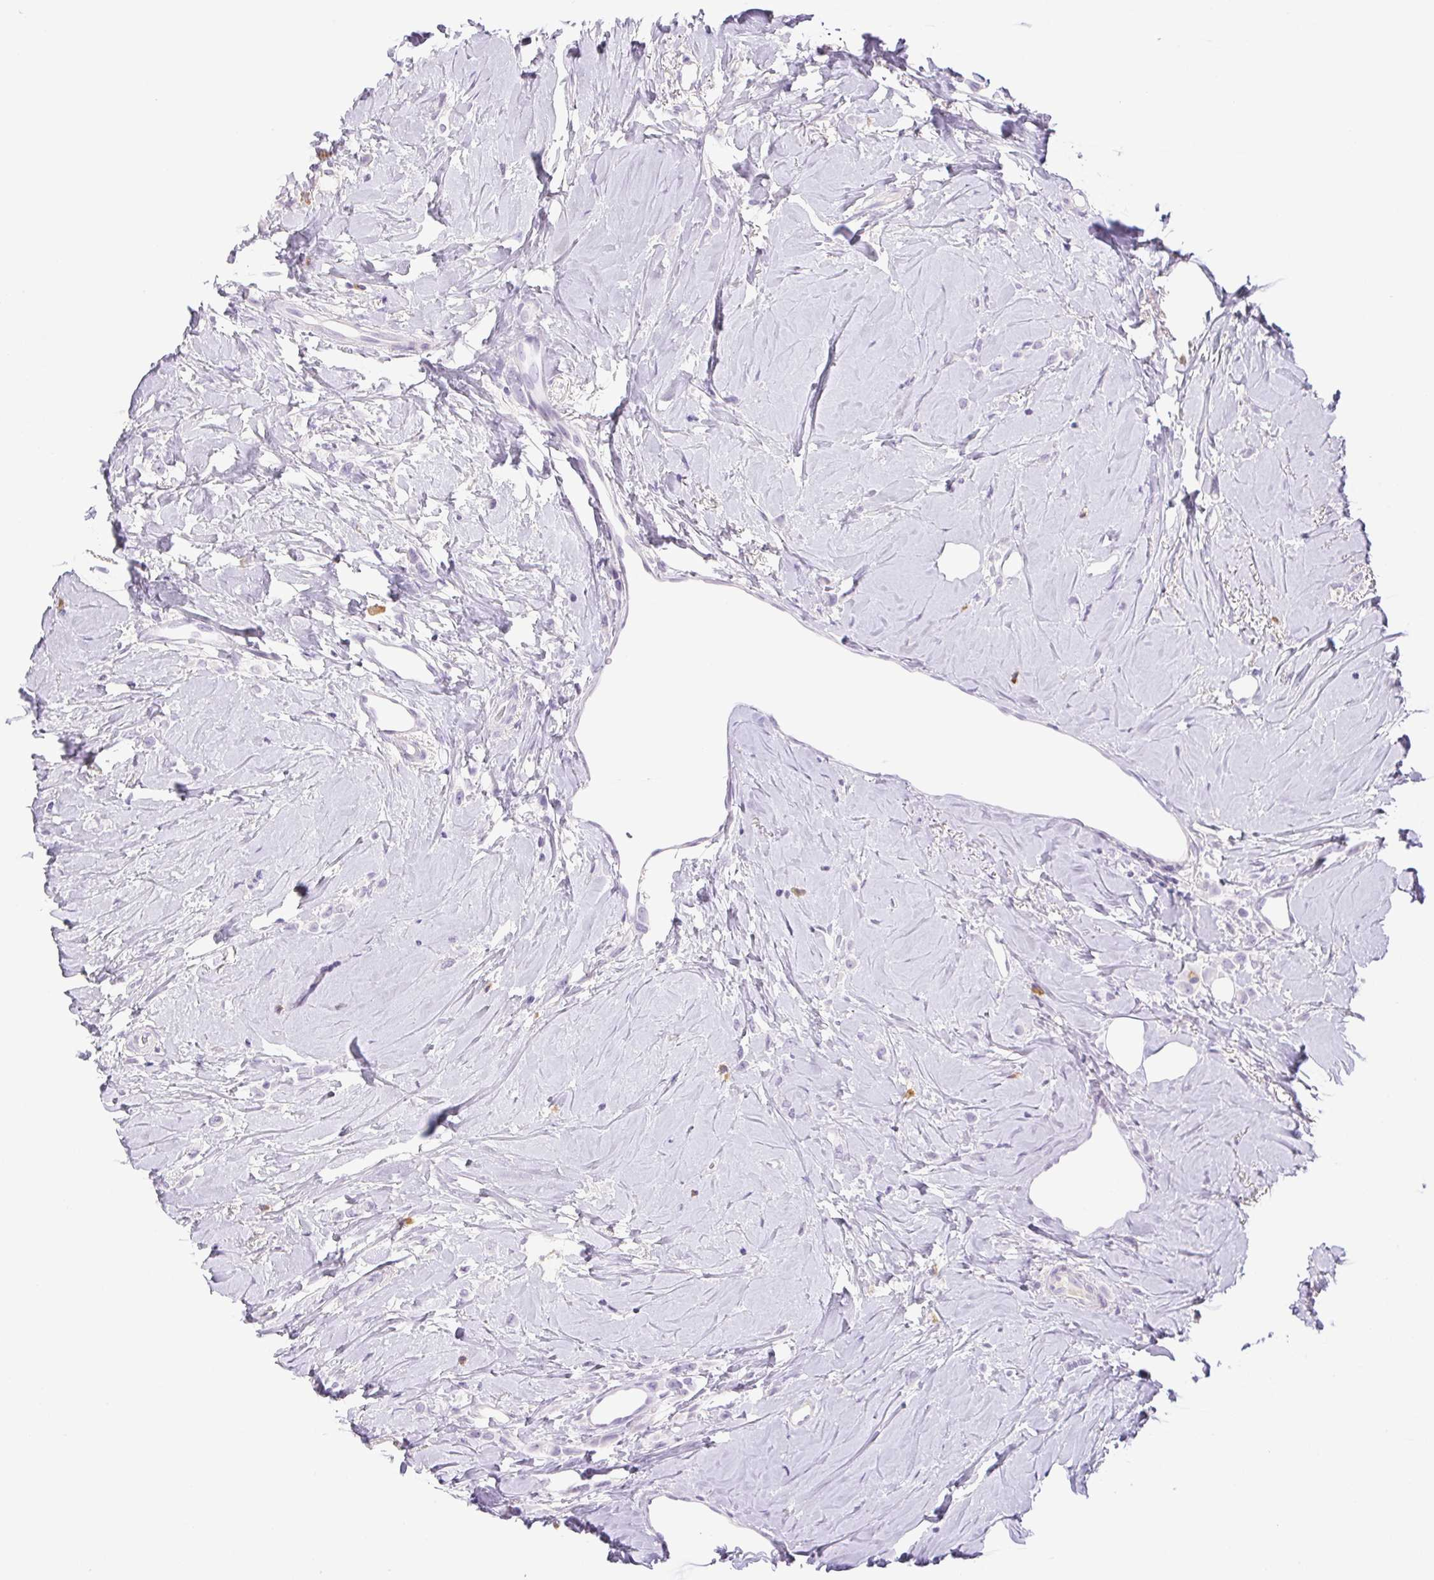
{"staining": {"intensity": "negative", "quantity": "none", "location": "none"}, "tissue": "breast cancer", "cell_type": "Tumor cells", "image_type": "cancer", "snomed": [{"axis": "morphology", "description": "Lobular carcinoma"}, {"axis": "topography", "description": "Breast"}], "caption": "IHC micrograph of neoplastic tissue: human breast lobular carcinoma stained with DAB displays no significant protein expression in tumor cells.", "gene": "PAPPA2", "patient": {"sex": "female", "age": 66}}